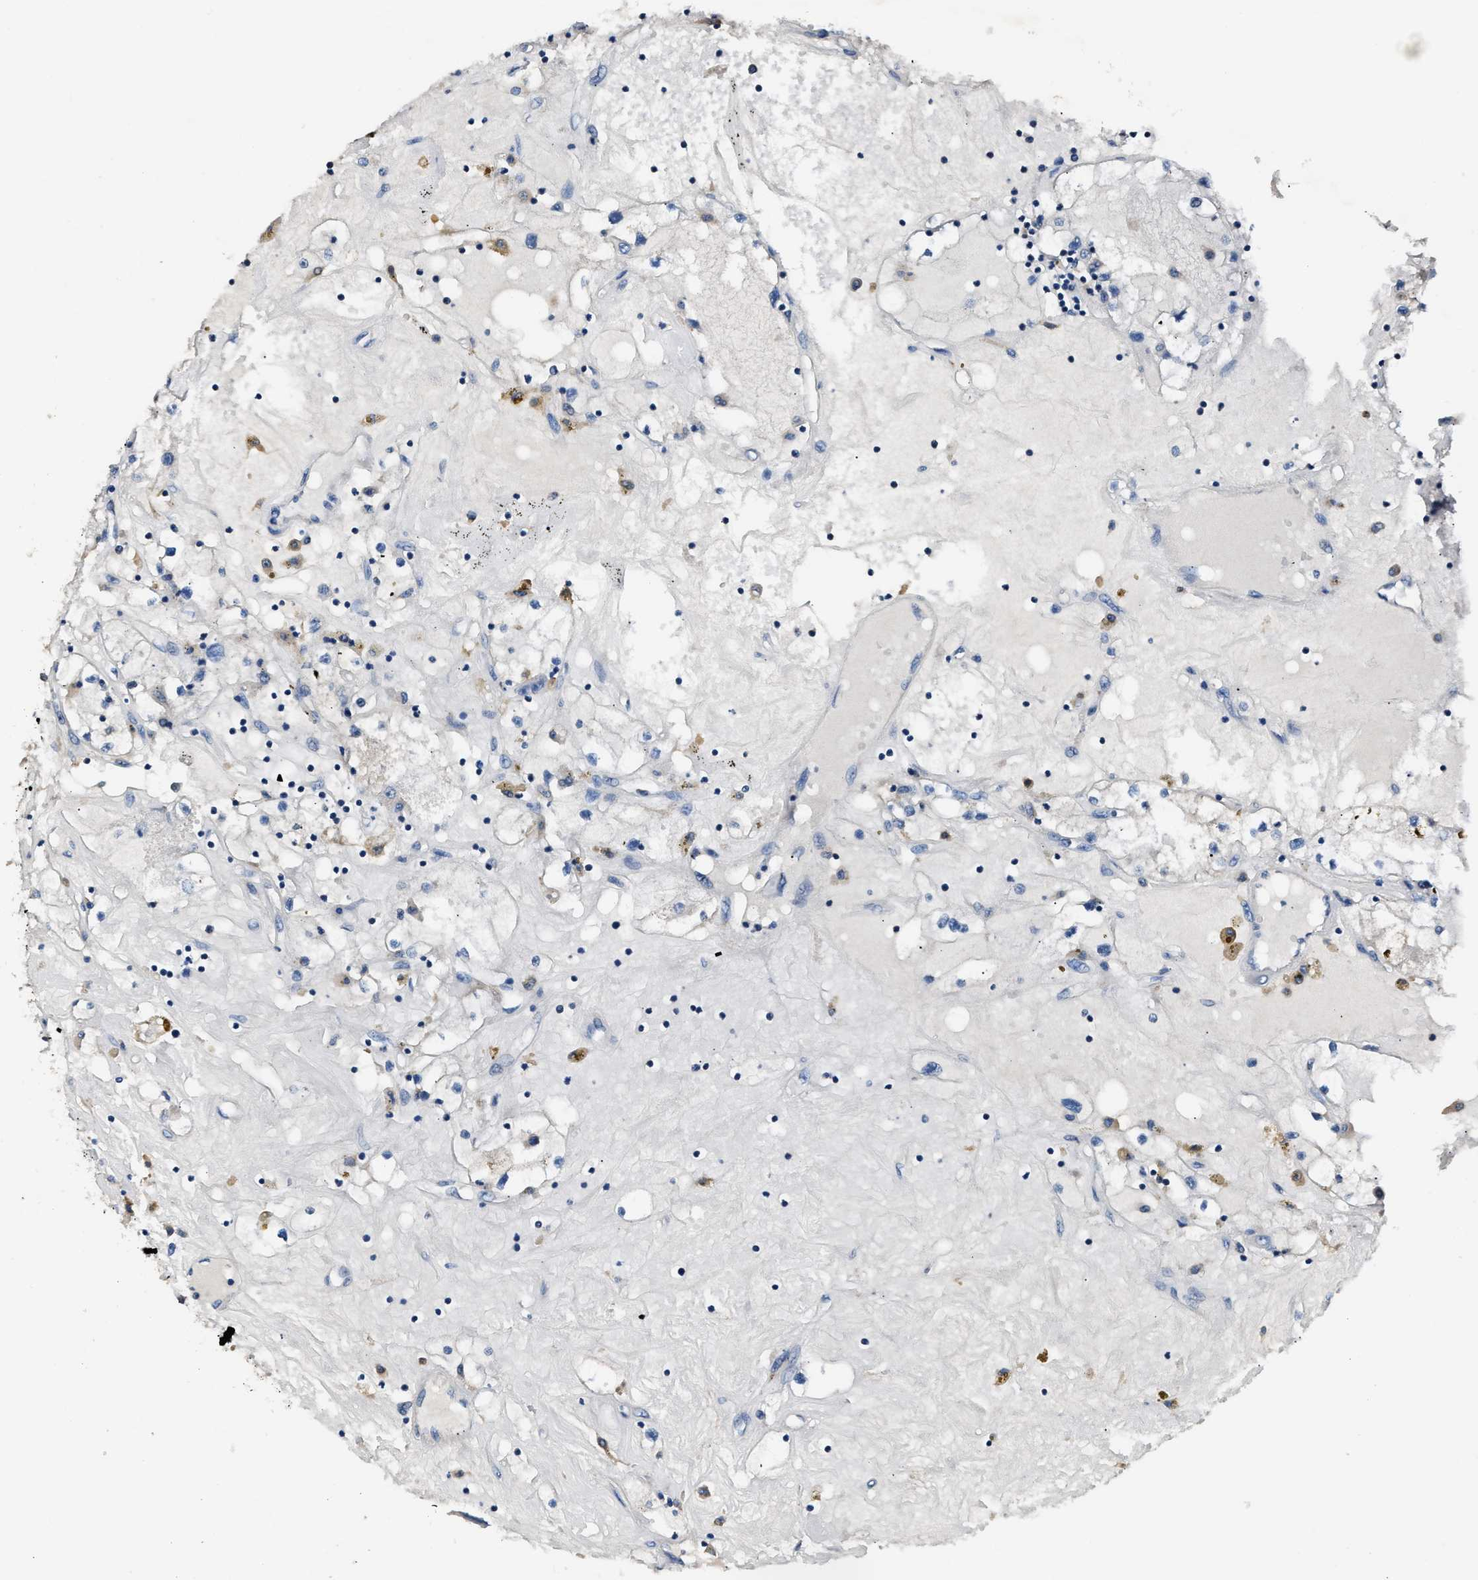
{"staining": {"intensity": "negative", "quantity": "none", "location": "none"}, "tissue": "renal cancer", "cell_type": "Tumor cells", "image_type": "cancer", "snomed": [{"axis": "morphology", "description": "Adenocarcinoma, NOS"}, {"axis": "topography", "description": "Kidney"}], "caption": "Tumor cells are negative for protein expression in human adenocarcinoma (renal).", "gene": "DNAJC24", "patient": {"sex": "male", "age": 56}}